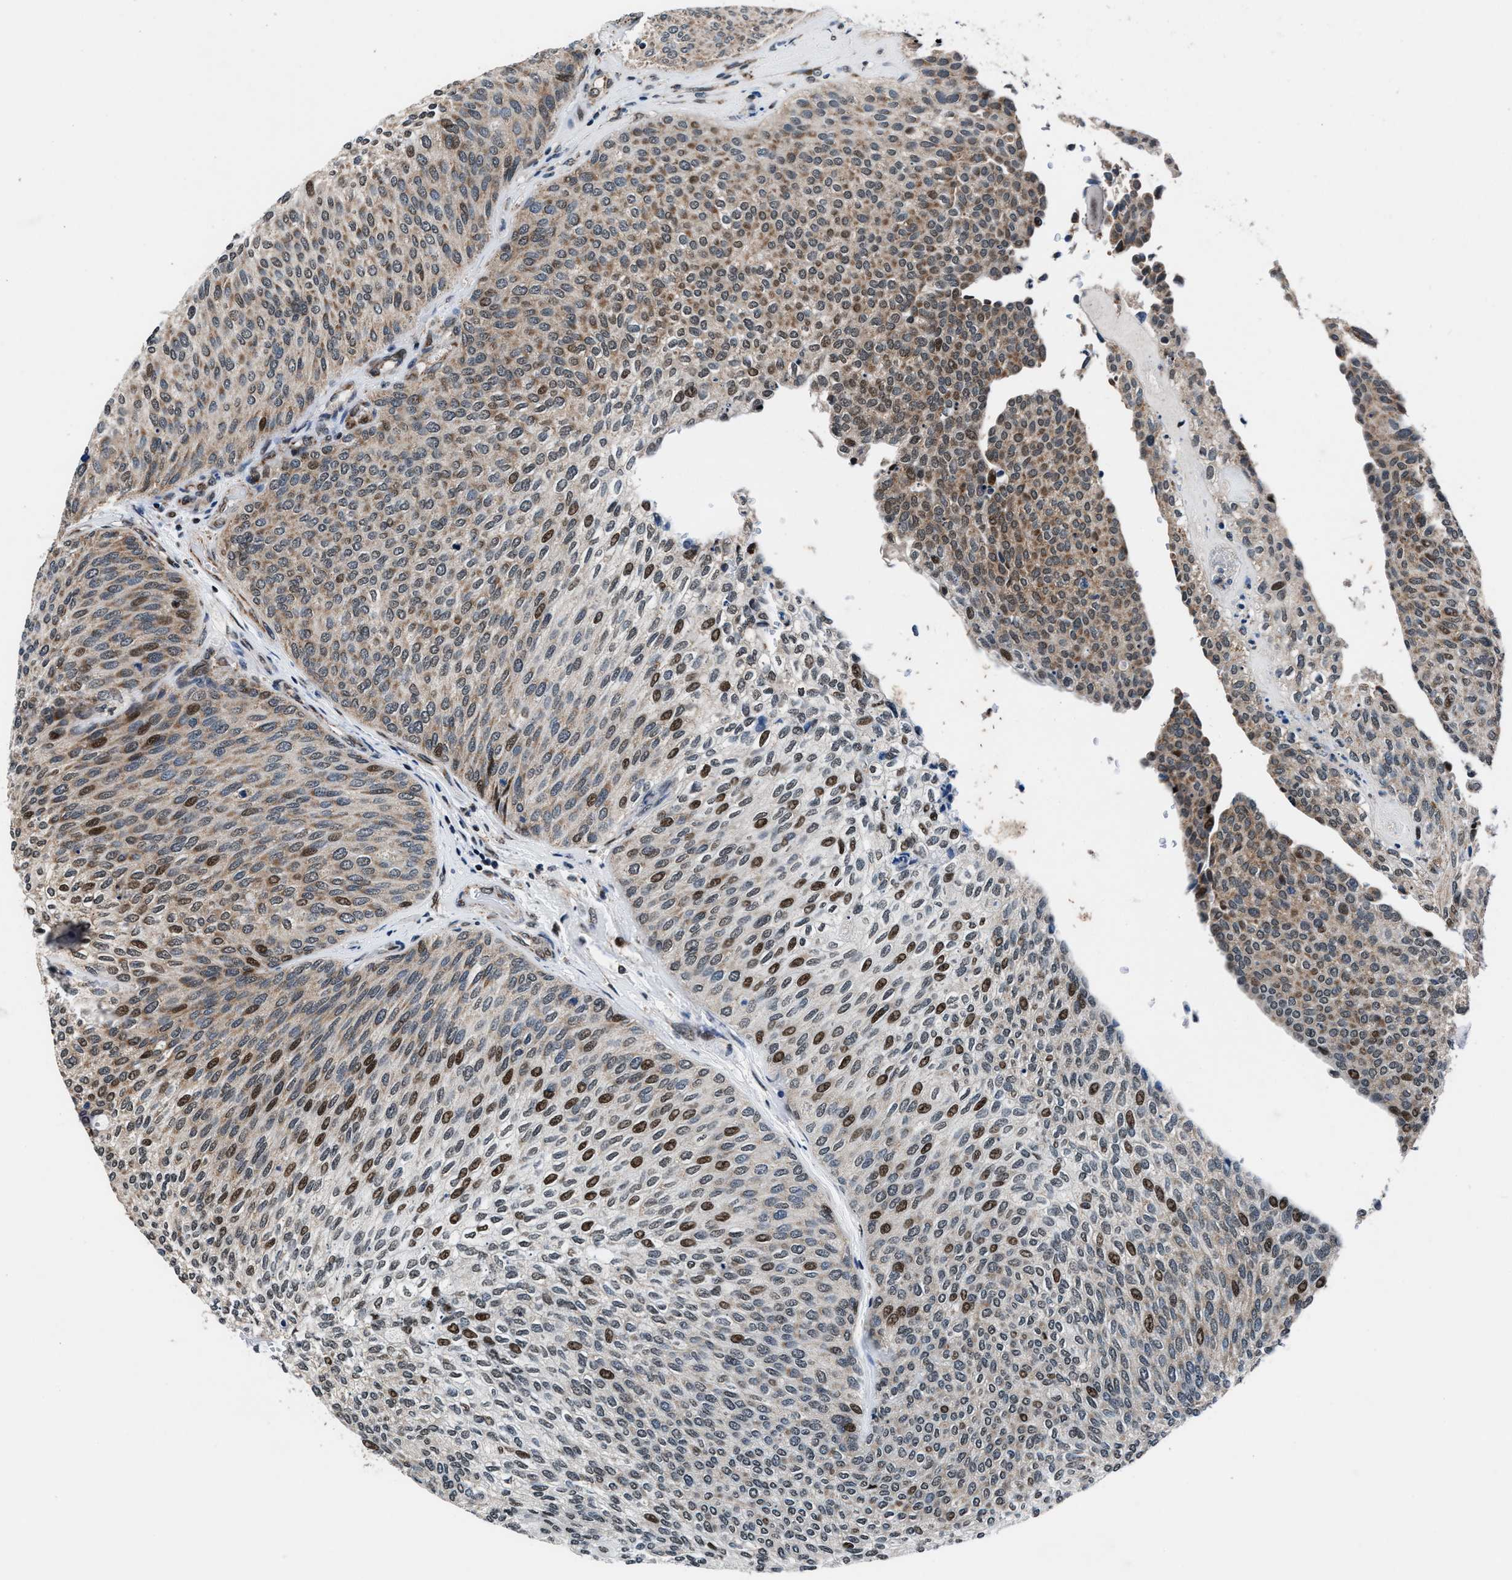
{"staining": {"intensity": "moderate", "quantity": "25%-75%", "location": "cytoplasmic/membranous,nuclear"}, "tissue": "urothelial cancer", "cell_type": "Tumor cells", "image_type": "cancer", "snomed": [{"axis": "morphology", "description": "Urothelial carcinoma, Low grade"}, {"axis": "topography", "description": "Urinary bladder"}], "caption": "High-power microscopy captured an IHC image of urothelial carcinoma (low-grade), revealing moderate cytoplasmic/membranous and nuclear expression in about 25%-75% of tumor cells.", "gene": "PRRC2B", "patient": {"sex": "female", "age": 79}}